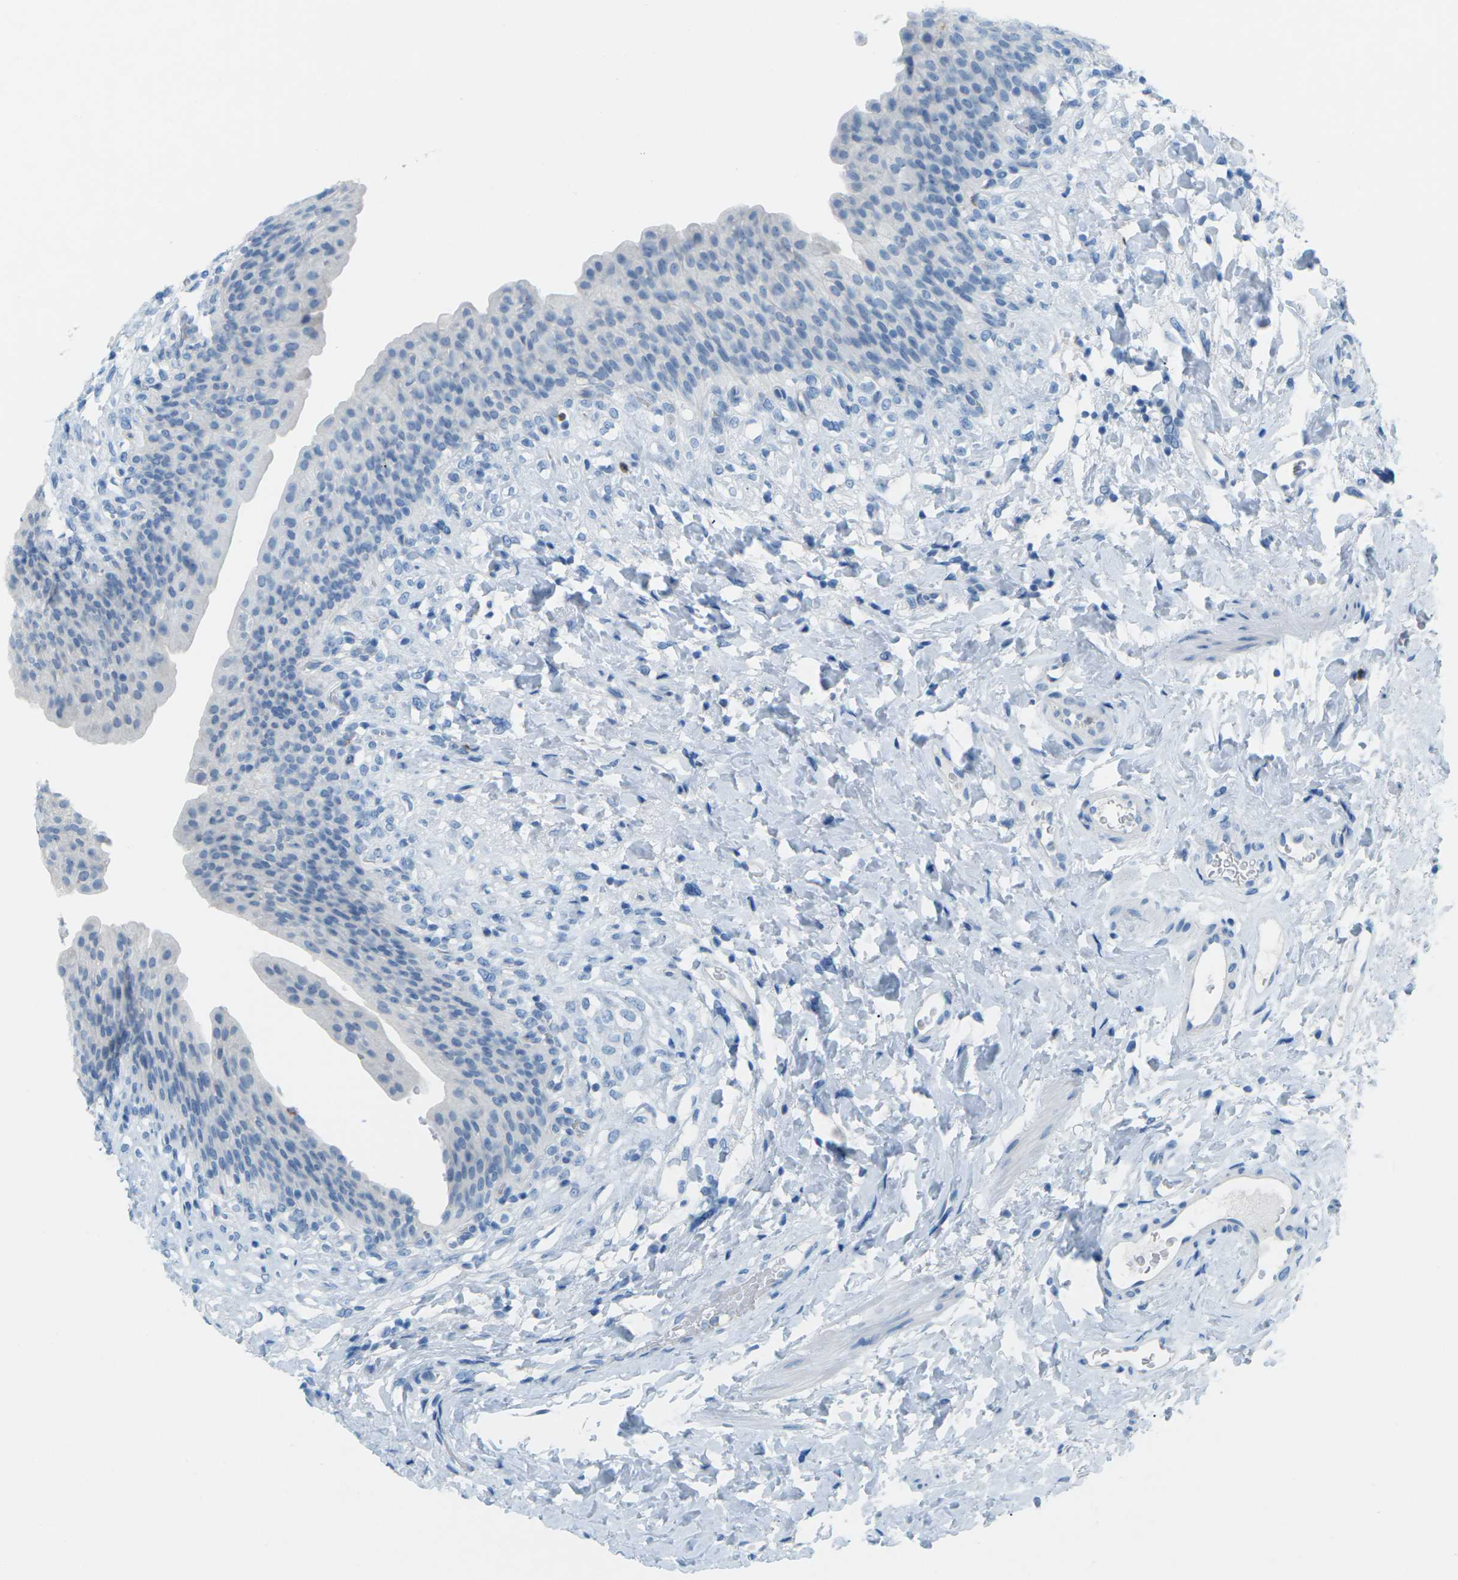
{"staining": {"intensity": "negative", "quantity": "none", "location": "none"}, "tissue": "urinary bladder", "cell_type": "Urothelial cells", "image_type": "normal", "snomed": [{"axis": "morphology", "description": "Normal tissue, NOS"}, {"axis": "topography", "description": "Urinary bladder"}], "caption": "Image shows no protein expression in urothelial cells of unremarkable urinary bladder.", "gene": "CDH16", "patient": {"sex": "female", "age": 79}}